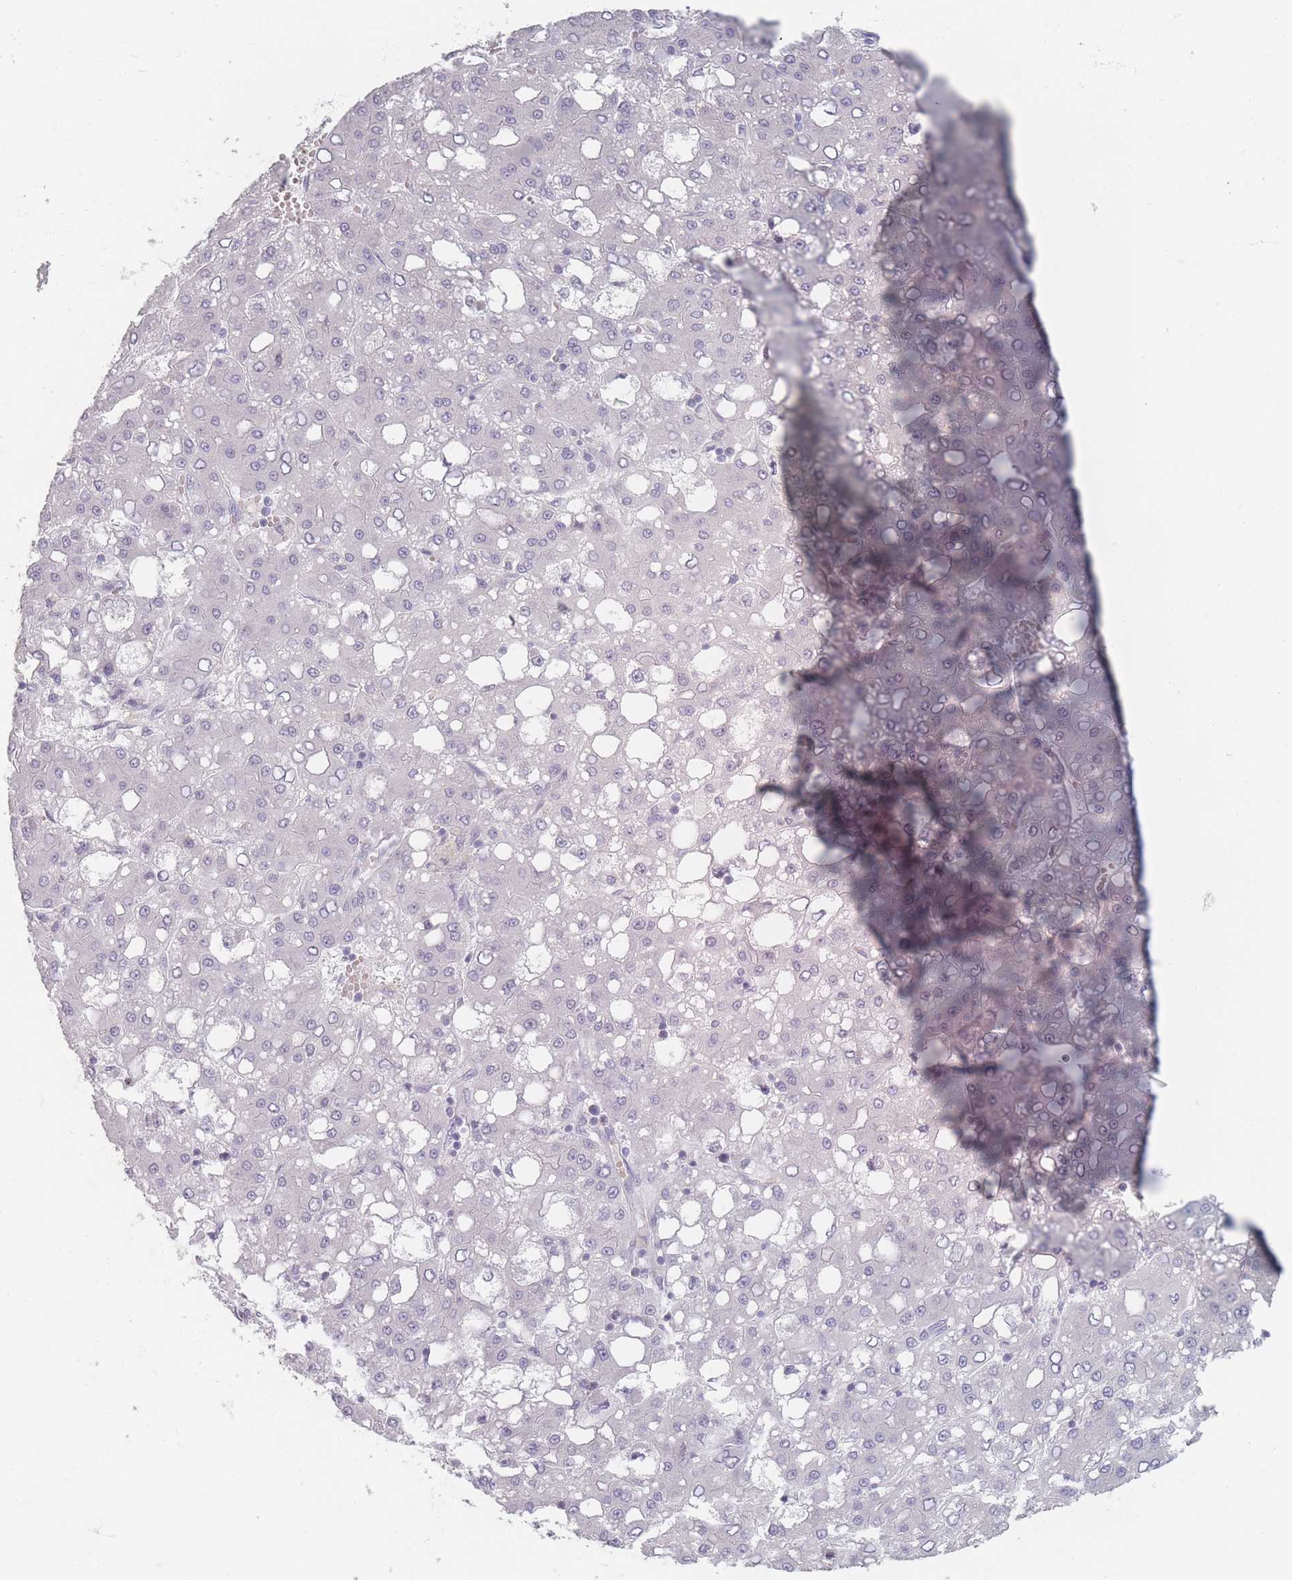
{"staining": {"intensity": "negative", "quantity": "none", "location": "none"}, "tissue": "liver cancer", "cell_type": "Tumor cells", "image_type": "cancer", "snomed": [{"axis": "morphology", "description": "Carcinoma, Hepatocellular, NOS"}, {"axis": "topography", "description": "Liver"}], "caption": "Tumor cells show no significant positivity in liver hepatocellular carcinoma.", "gene": "HELZ2", "patient": {"sex": "male", "age": 65}}